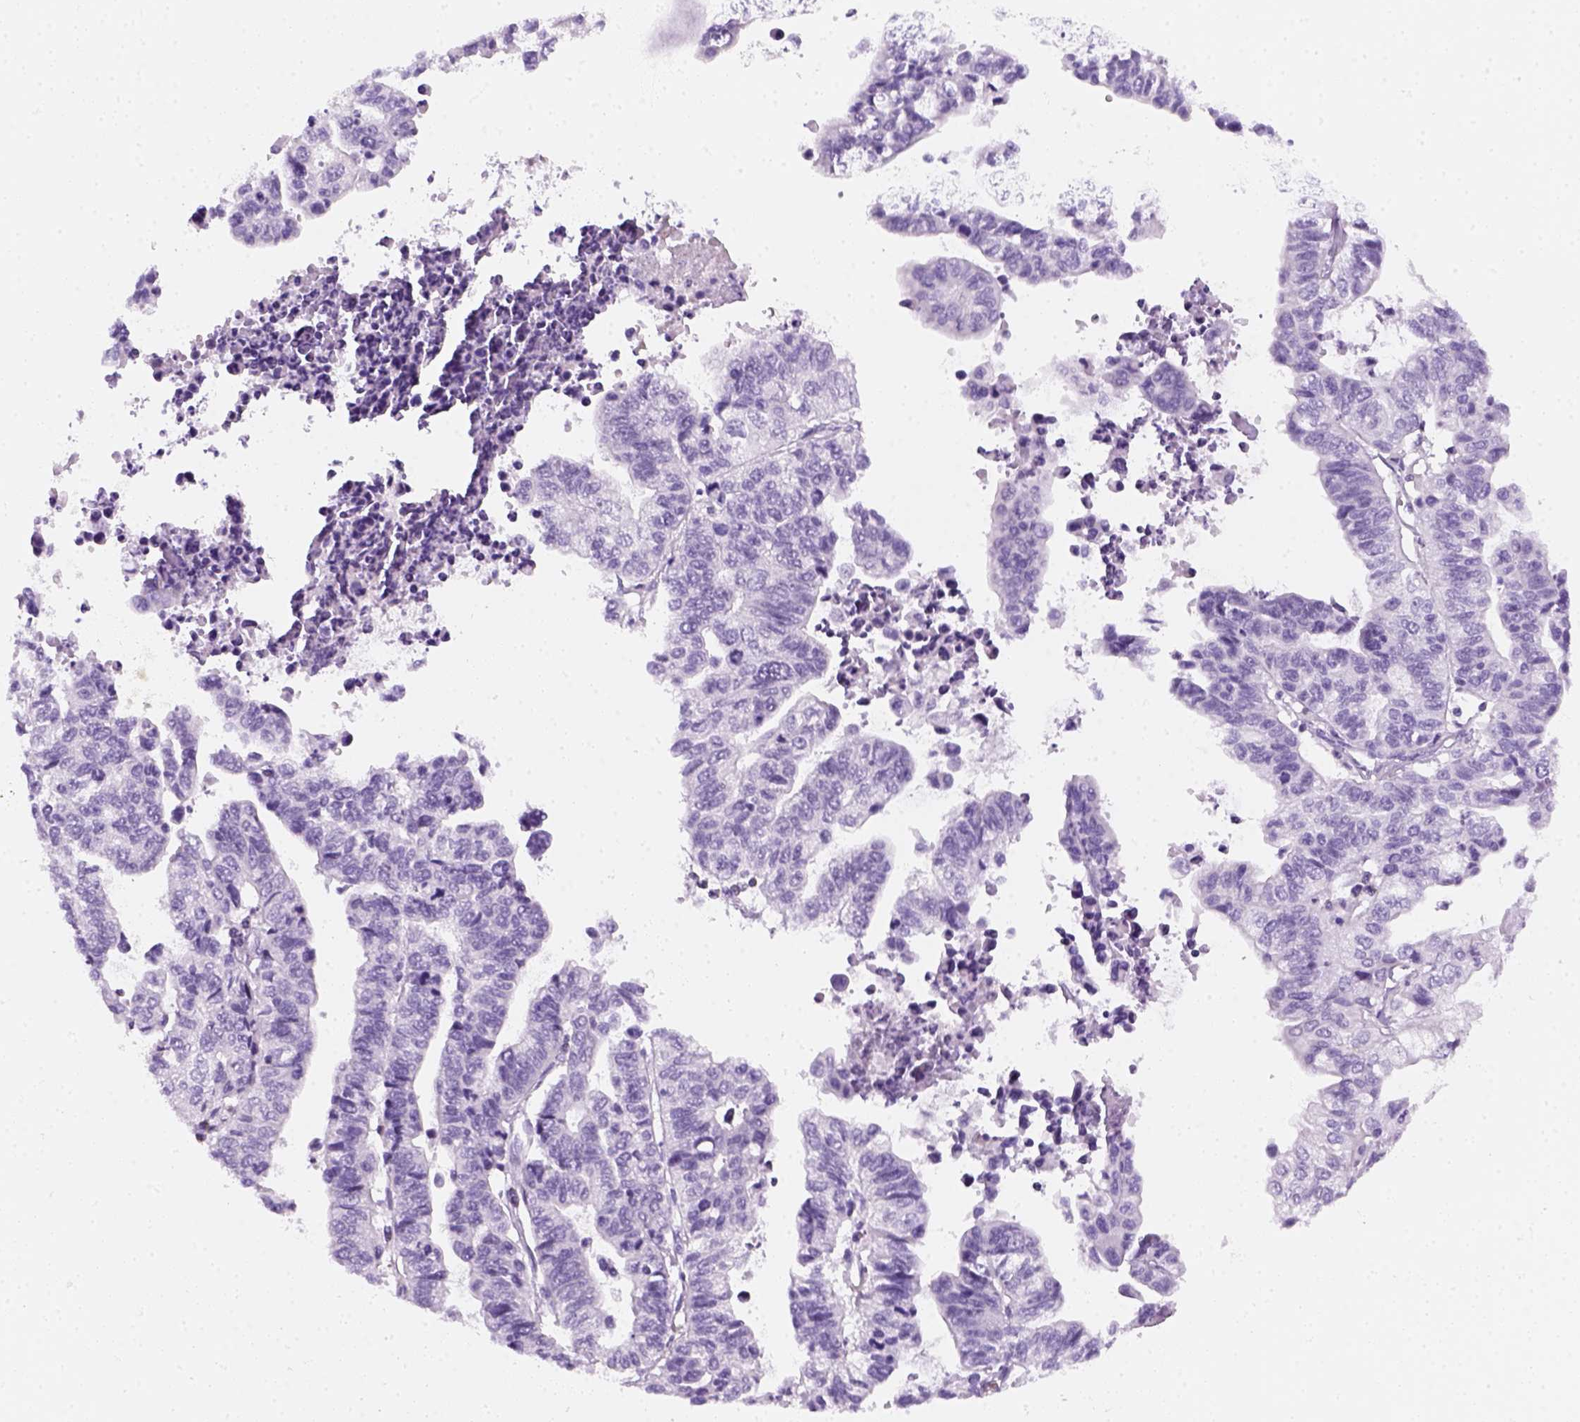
{"staining": {"intensity": "negative", "quantity": "none", "location": "none"}, "tissue": "stomach cancer", "cell_type": "Tumor cells", "image_type": "cancer", "snomed": [{"axis": "morphology", "description": "Adenocarcinoma, NOS"}, {"axis": "topography", "description": "Stomach, upper"}], "caption": "A high-resolution micrograph shows immunohistochemistry staining of stomach cancer (adenocarcinoma), which reveals no significant expression in tumor cells.", "gene": "AQP3", "patient": {"sex": "female", "age": 67}}